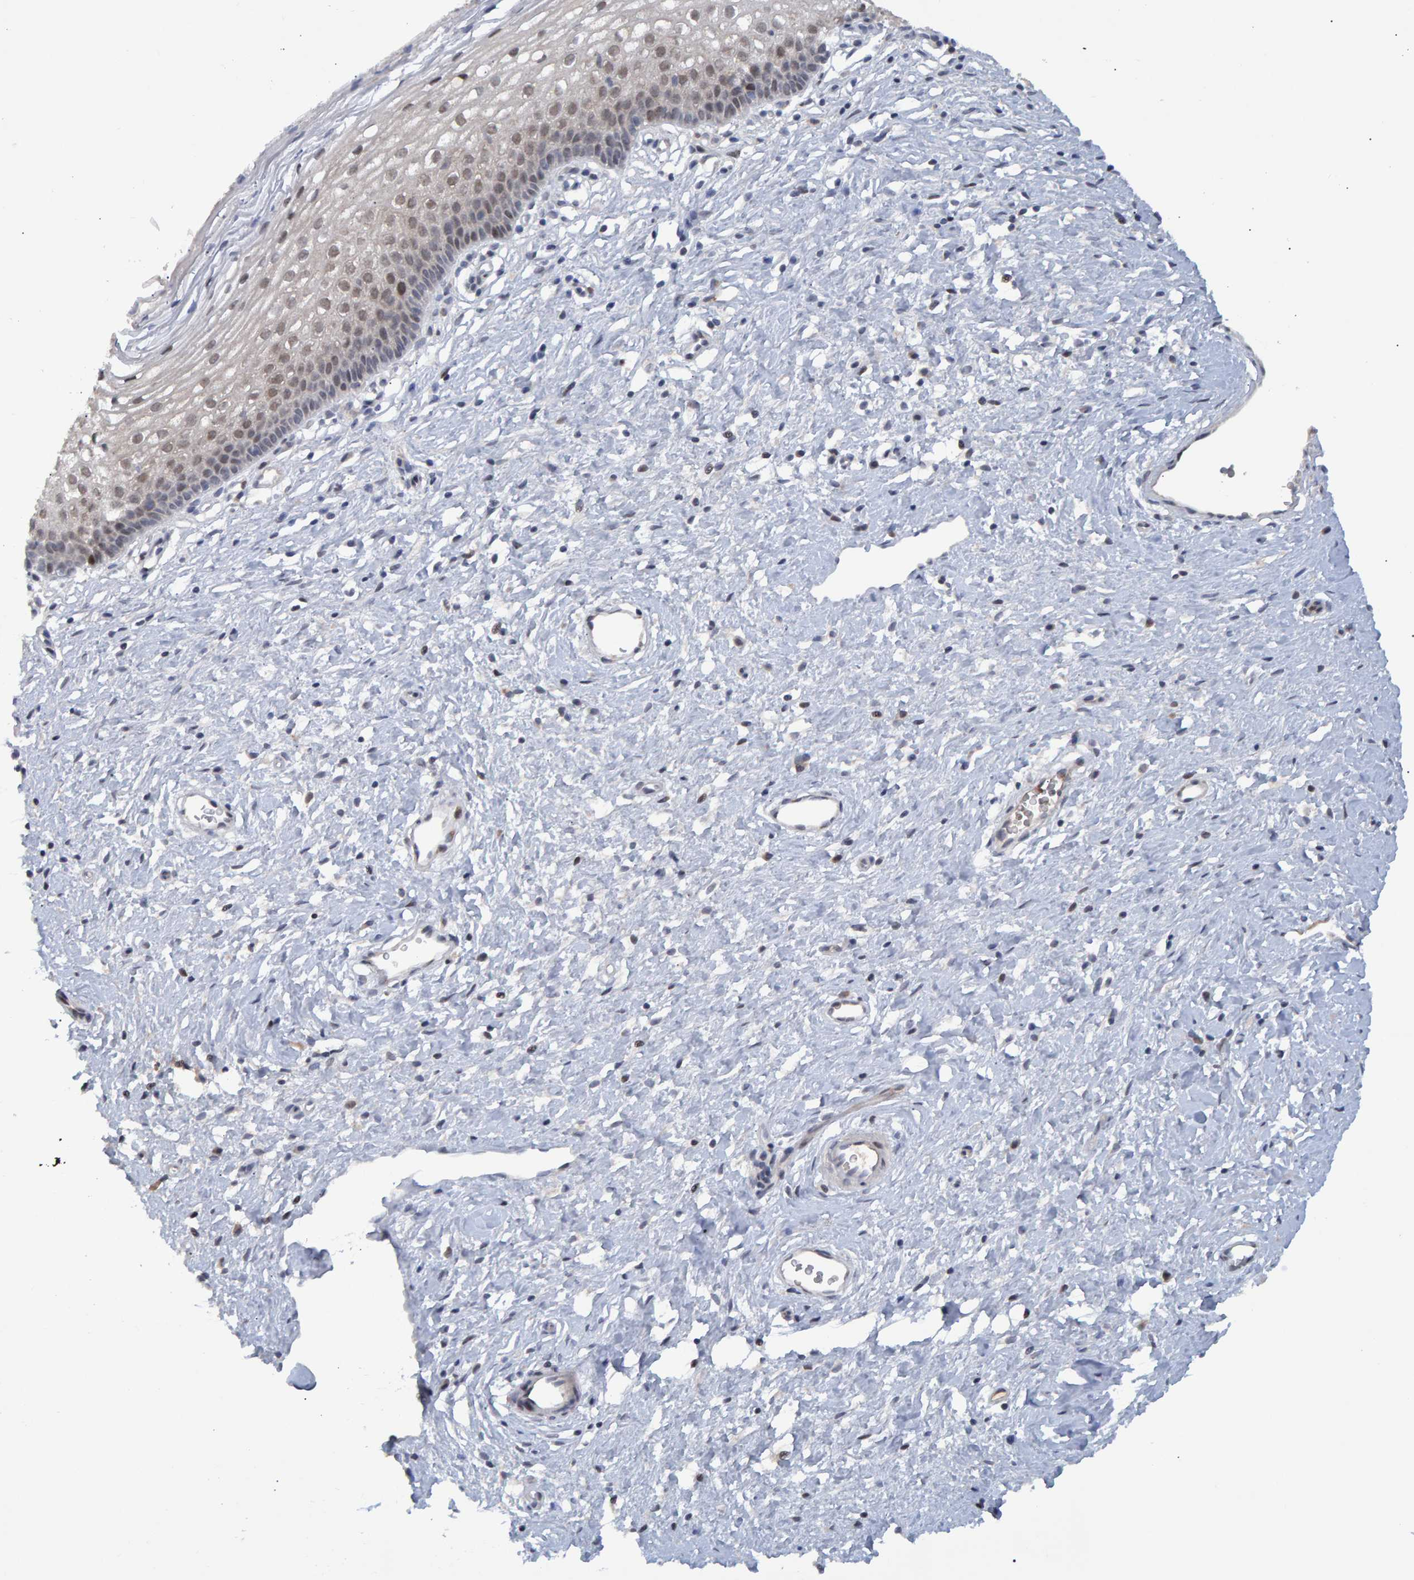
{"staining": {"intensity": "negative", "quantity": "none", "location": "none"}, "tissue": "cervix", "cell_type": "Glandular cells", "image_type": "normal", "snomed": [{"axis": "morphology", "description": "Normal tissue, NOS"}, {"axis": "topography", "description": "Cervix"}], "caption": "Immunohistochemical staining of unremarkable human cervix shows no significant positivity in glandular cells. The staining is performed using DAB brown chromogen with nuclei counter-stained in using hematoxylin.", "gene": "ESRP1", "patient": {"sex": "female", "age": 27}}